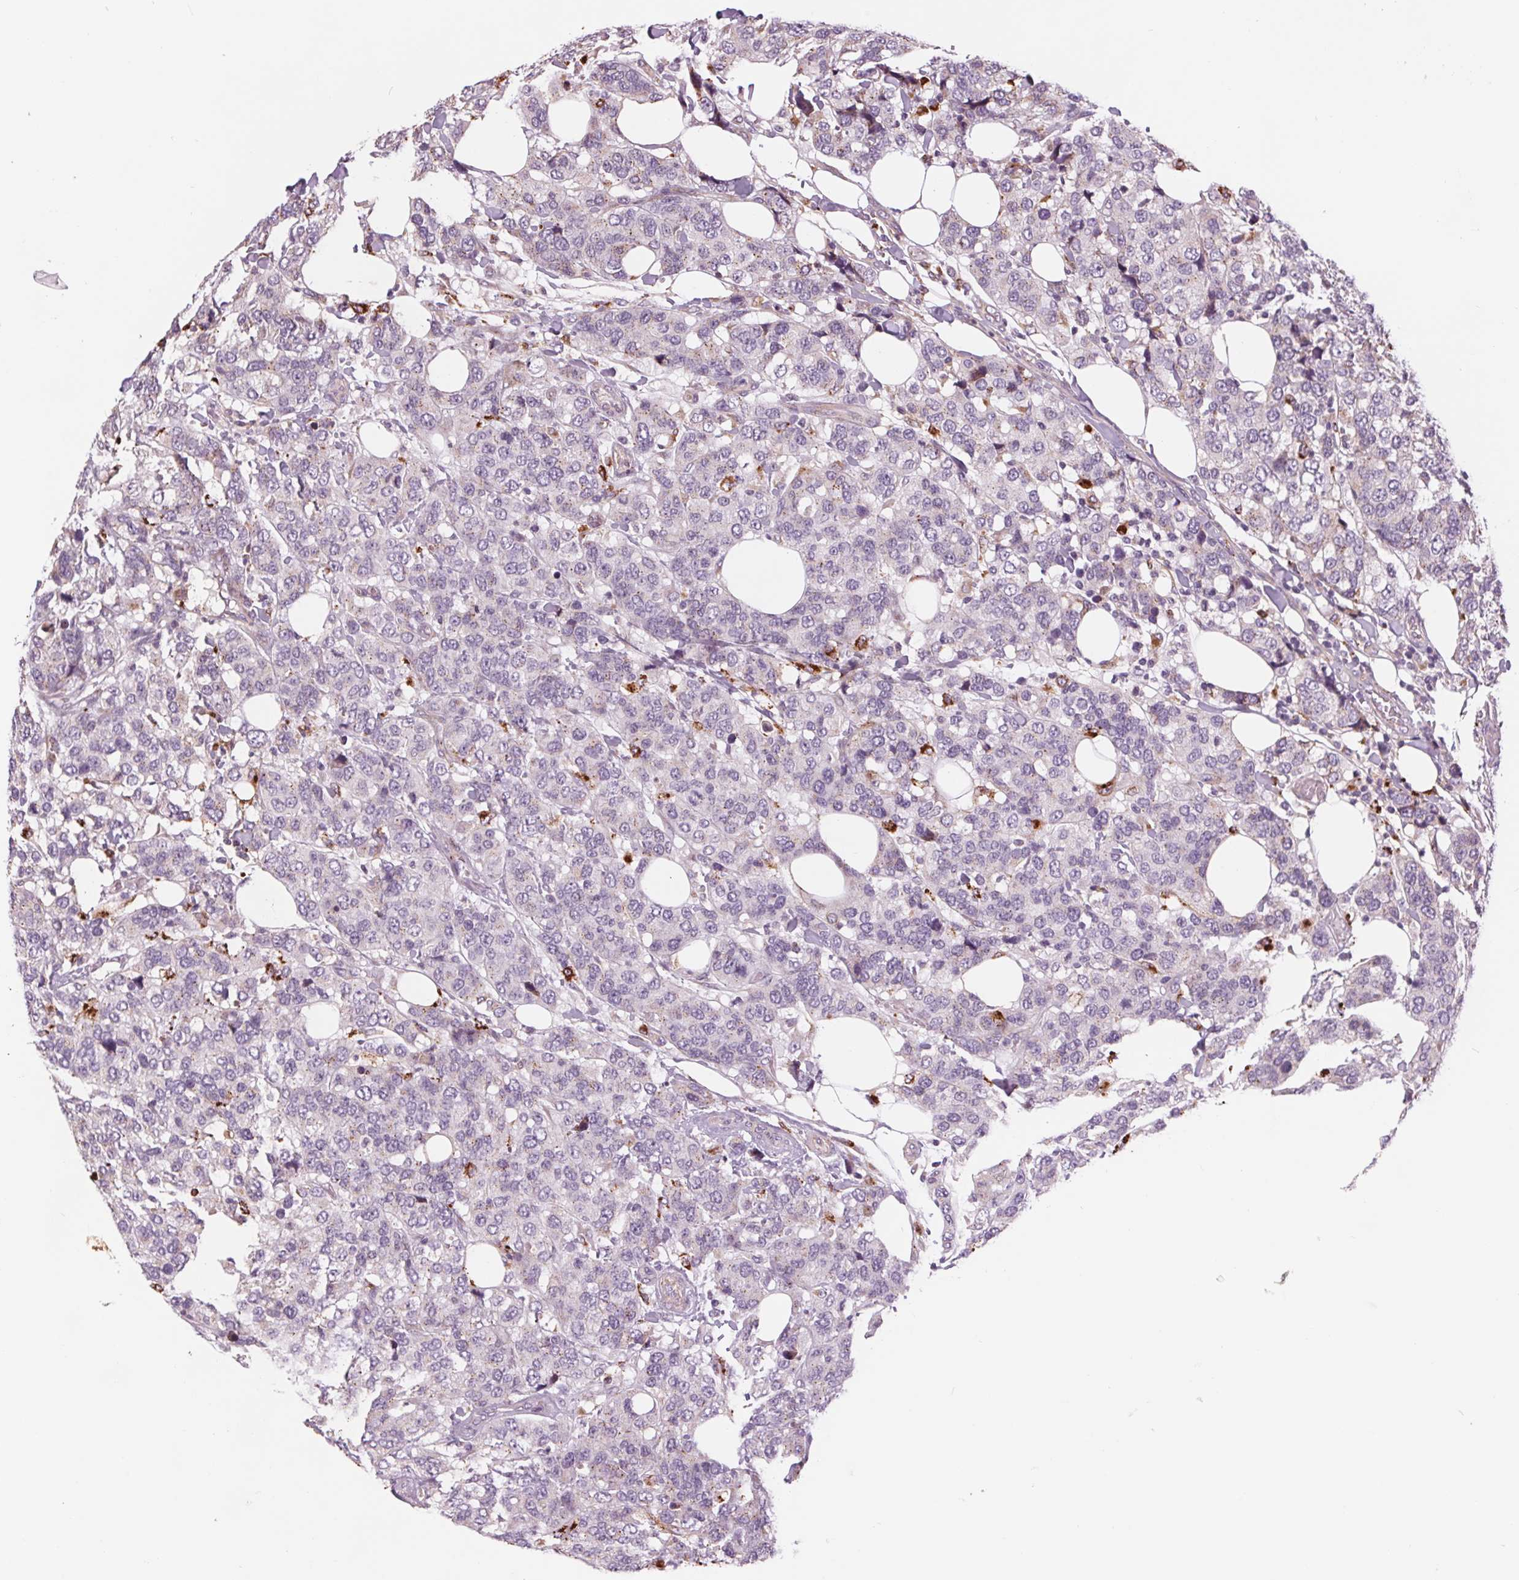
{"staining": {"intensity": "negative", "quantity": "none", "location": "none"}, "tissue": "breast cancer", "cell_type": "Tumor cells", "image_type": "cancer", "snomed": [{"axis": "morphology", "description": "Lobular carcinoma"}, {"axis": "topography", "description": "Breast"}], "caption": "Immunohistochemical staining of human breast cancer reveals no significant positivity in tumor cells.", "gene": "SAMD5", "patient": {"sex": "female", "age": 59}}